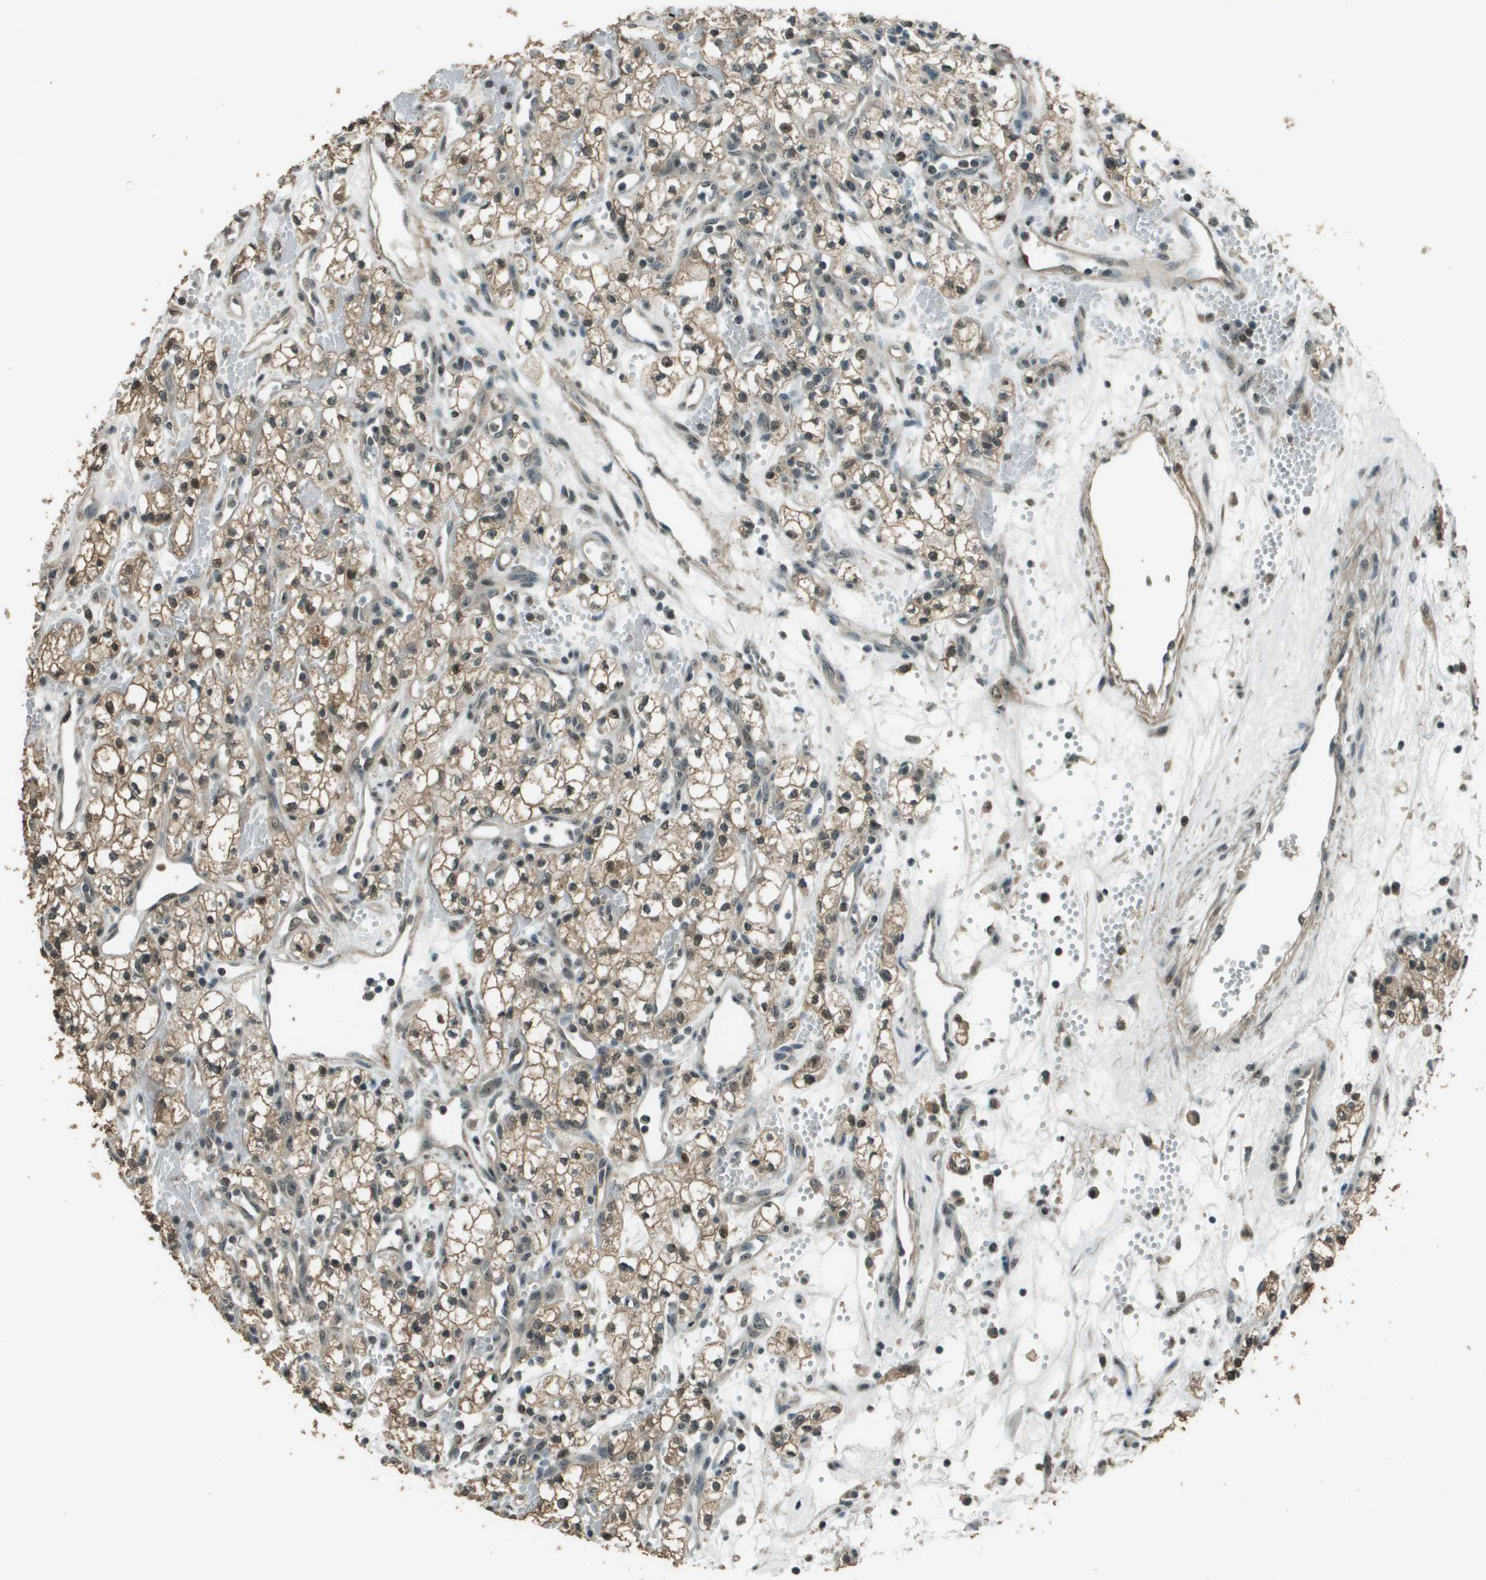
{"staining": {"intensity": "moderate", "quantity": ">75%", "location": "cytoplasmic/membranous"}, "tissue": "renal cancer", "cell_type": "Tumor cells", "image_type": "cancer", "snomed": [{"axis": "morphology", "description": "Adenocarcinoma, NOS"}, {"axis": "topography", "description": "Kidney"}], "caption": "Renal cancer (adenocarcinoma) stained with a brown dye exhibits moderate cytoplasmic/membranous positive expression in about >75% of tumor cells.", "gene": "SDC3", "patient": {"sex": "male", "age": 59}}